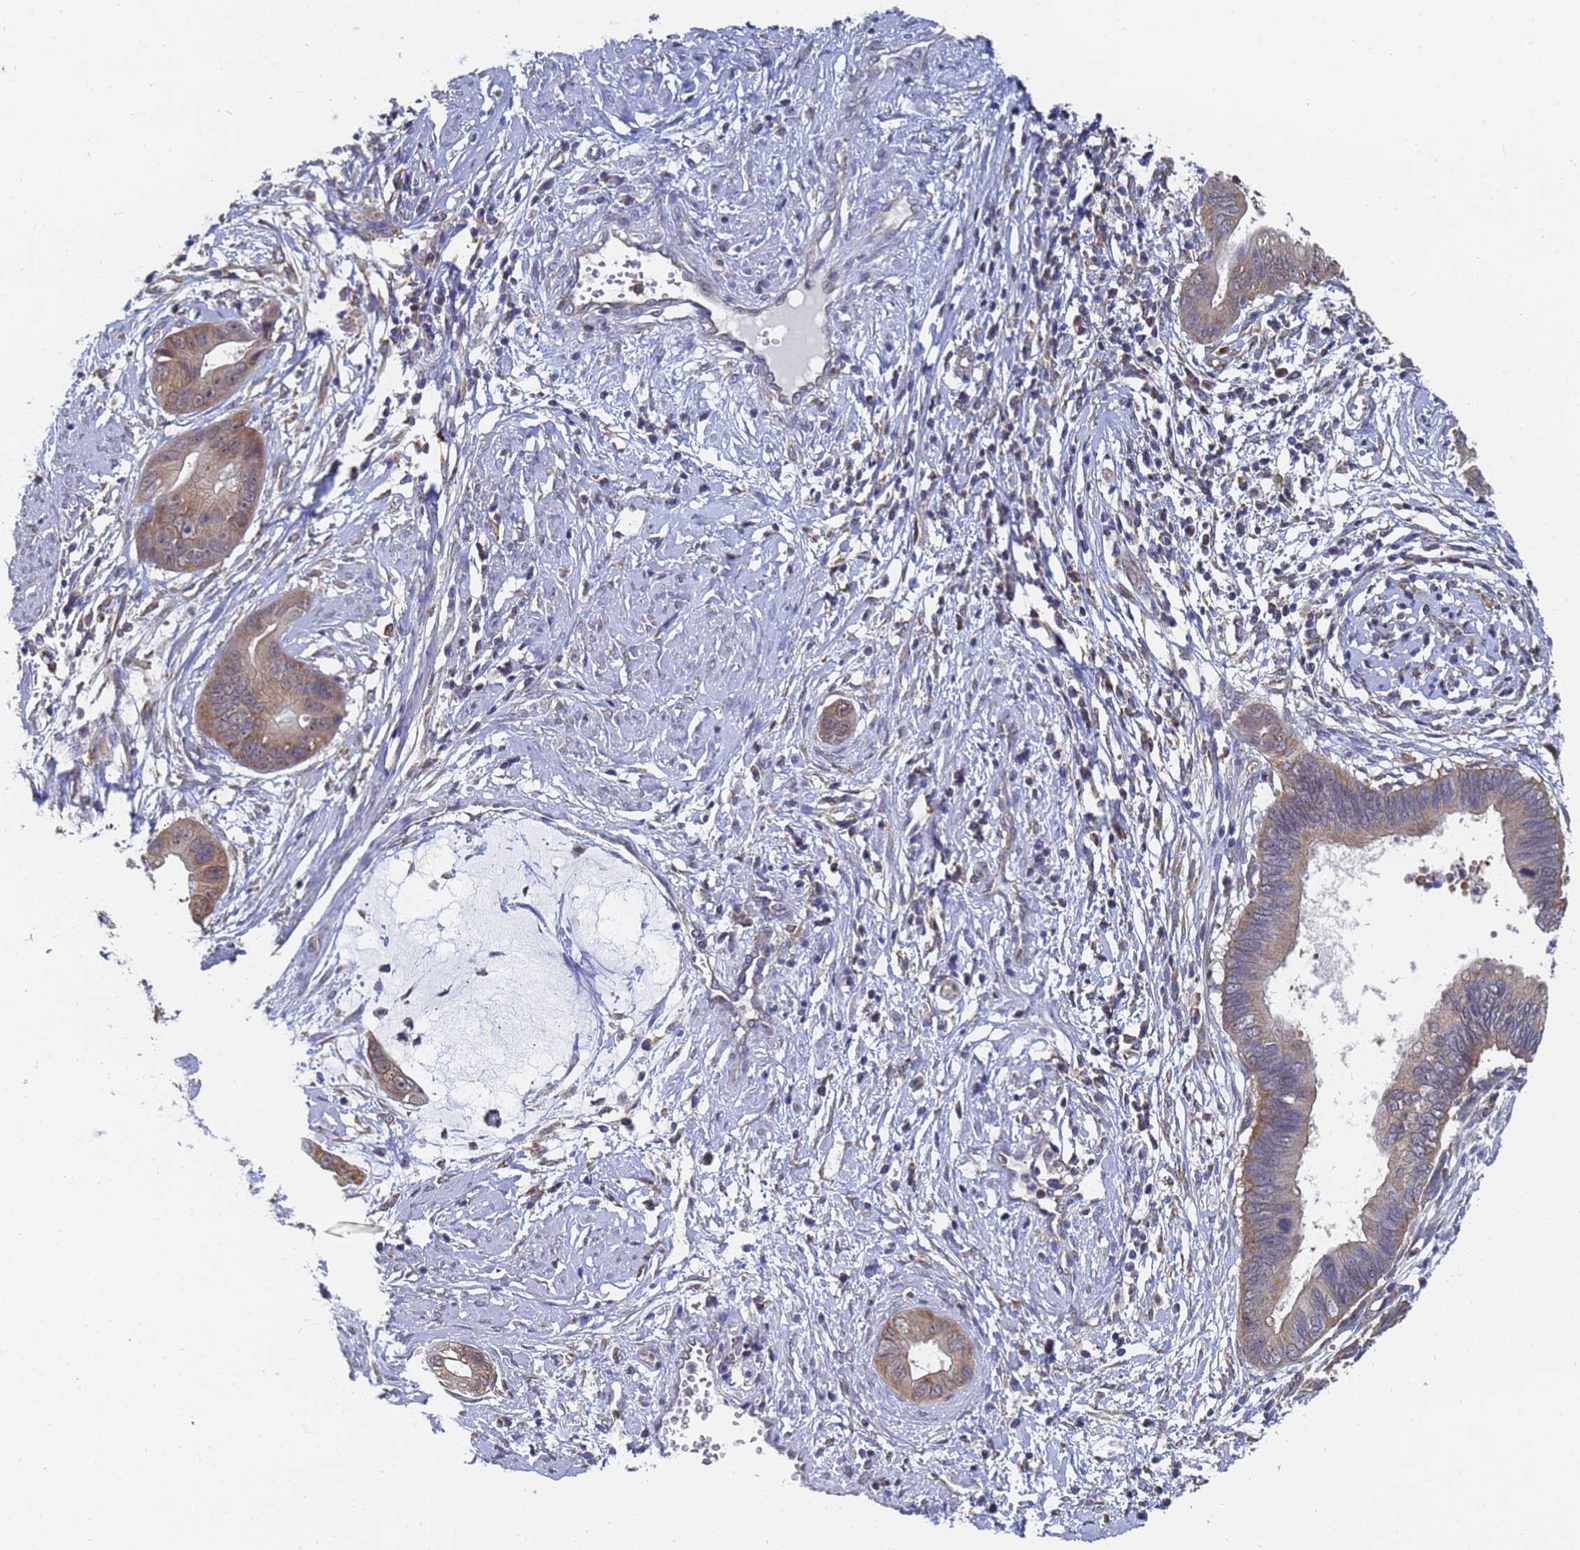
{"staining": {"intensity": "weak", "quantity": ">75%", "location": "cytoplasmic/membranous"}, "tissue": "cervical cancer", "cell_type": "Tumor cells", "image_type": "cancer", "snomed": [{"axis": "morphology", "description": "Adenocarcinoma, NOS"}, {"axis": "topography", "description": "Cervix"}], "caption": "This image exhibits immunohistochemistry (IHC) staining of human cervical cancer (adenocarcinoma), with low weak cytoplasmic/membranous expression in approximately >75% of tumor cells.", "gene": "ALS2CL", "patient": {"sex": "female", "age": 44}}